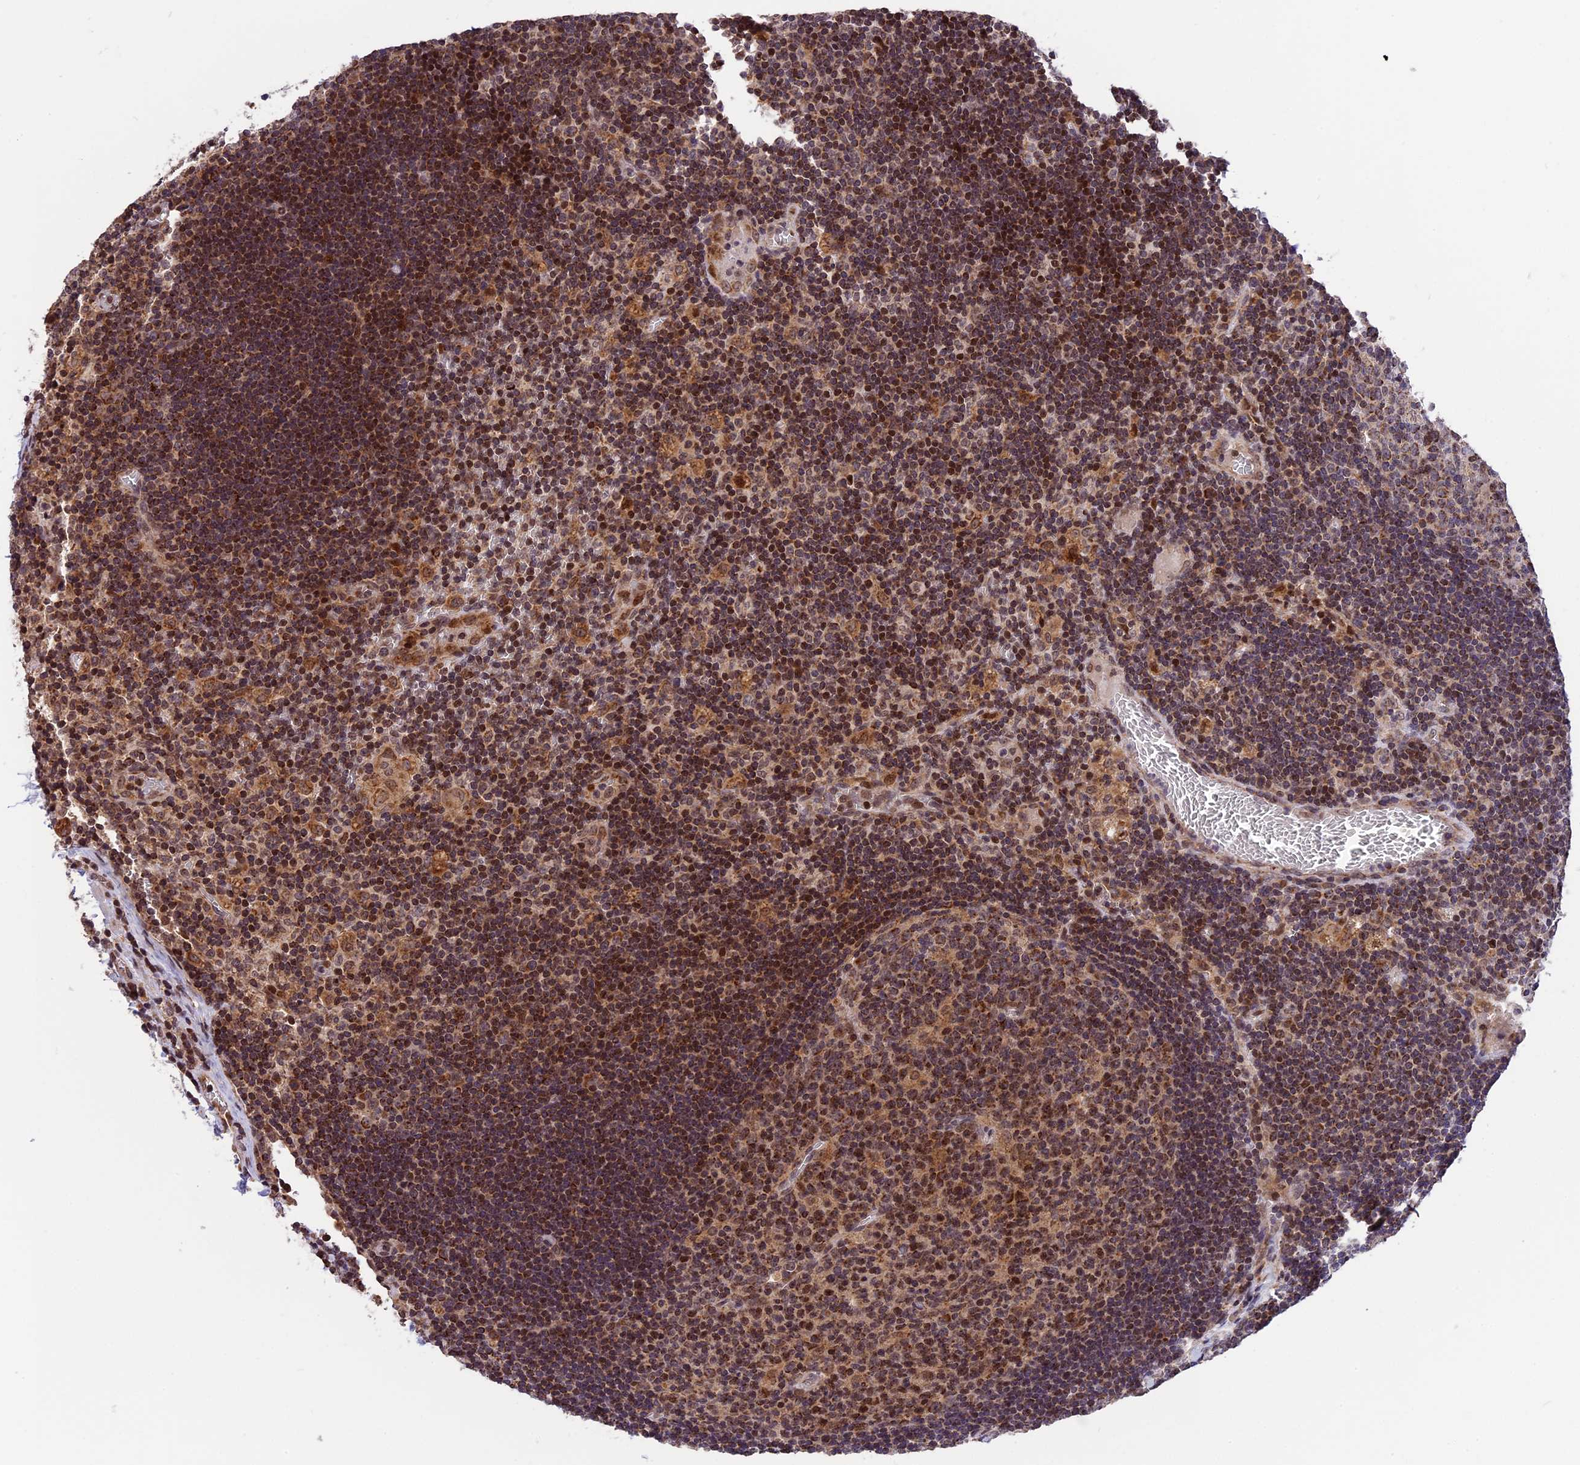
{"staining": {"intensity": "strong", "quantity": "25%-75%", "location": "cytoplasmic/membranous,nuclear"}, "tissue": "lymph node", "cell_type": "Germinal center cells", "image_type": "normal", "snomed": [{"axis": "morphology", "description": "Normal tissue, NOS"}, {"axis": "topography", "description": "Lymph node"}], "caption": "Brown immunohistochemical staining in unremarkable human lymph node exhibits strong cytoplasmic/membranous,nuclear expression in approximately 25%-75% of germinal center cells.", "gene": "RERGL", "patient": {"sex": "female", "age": 73}}